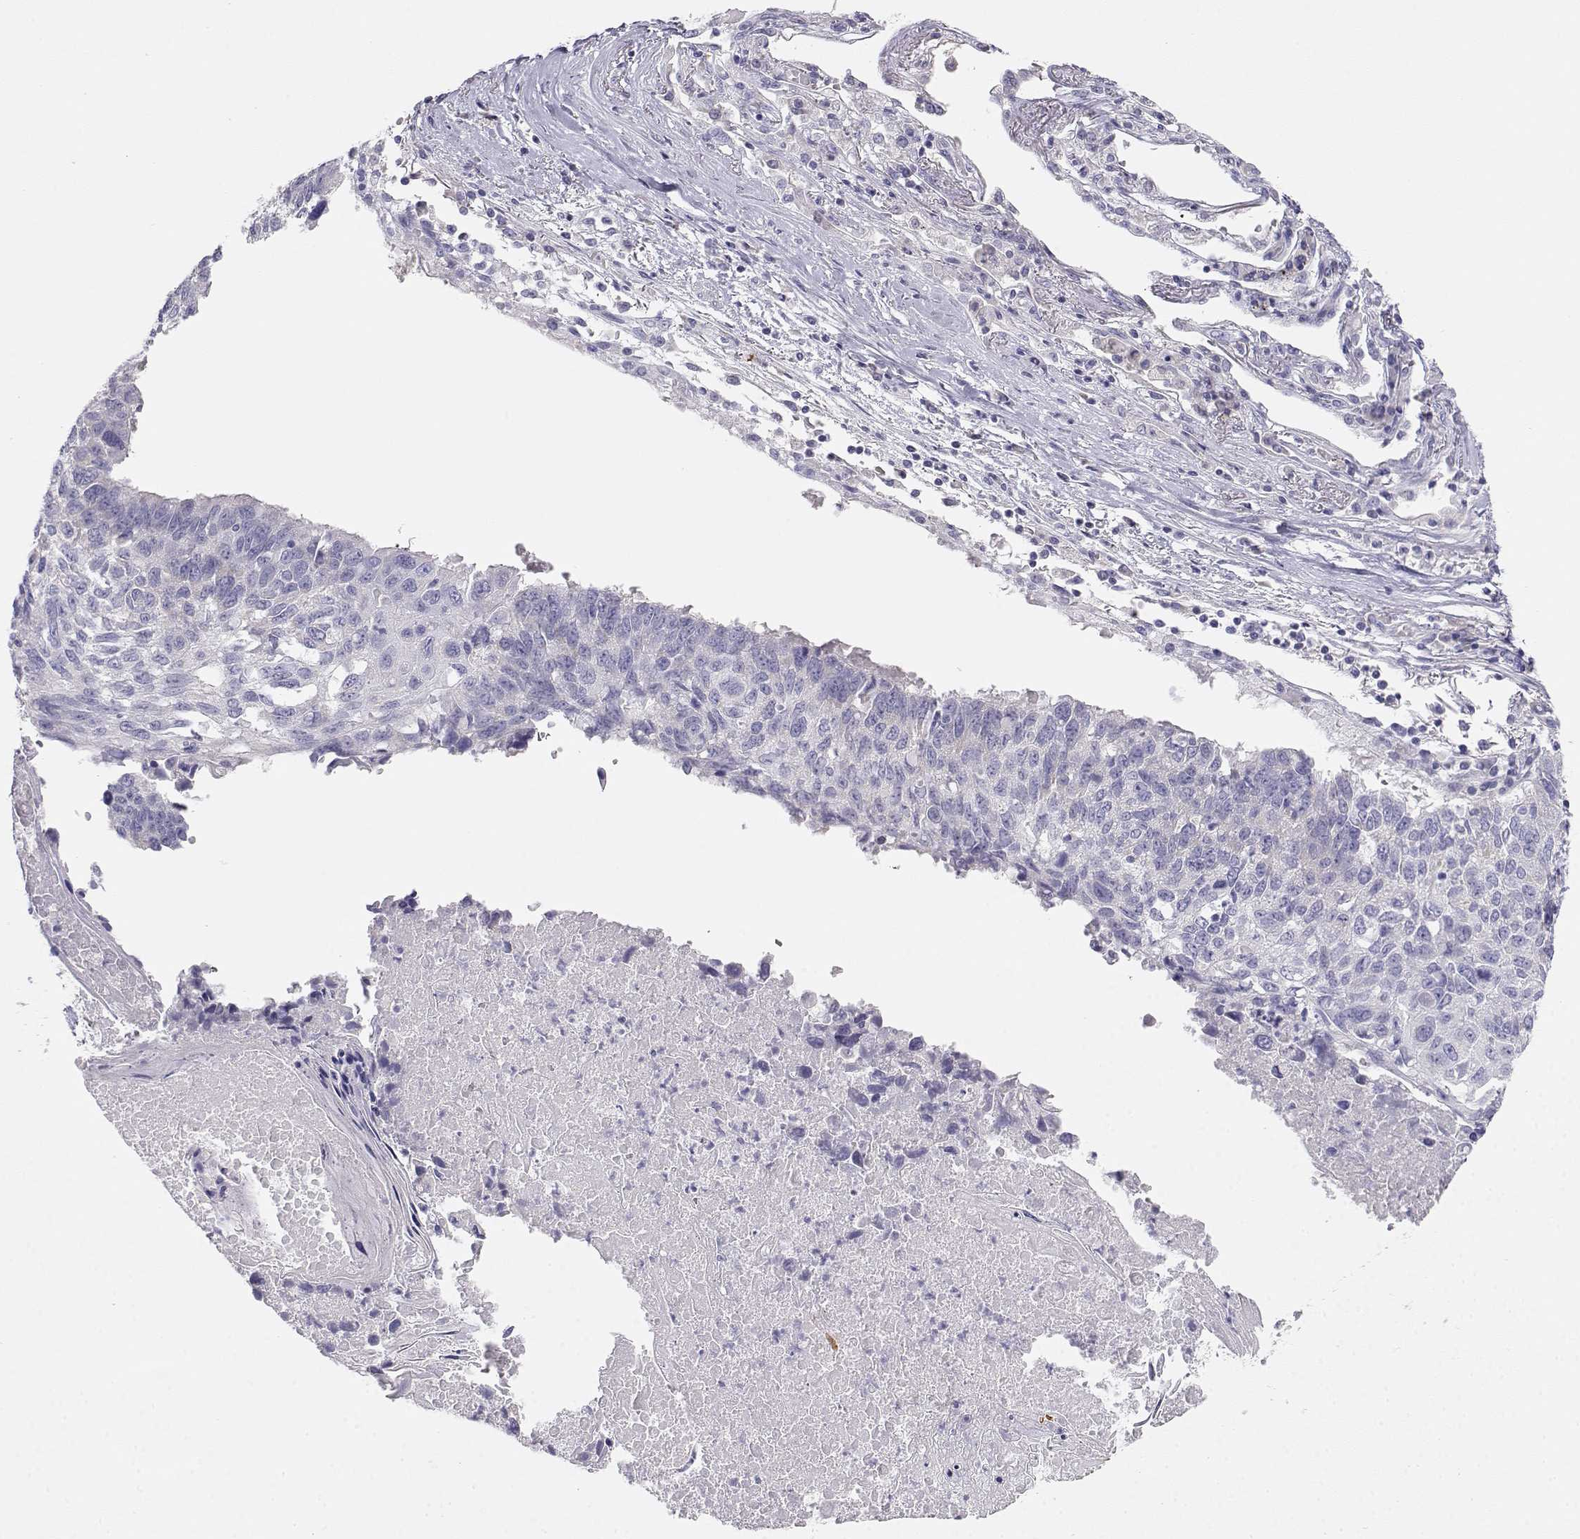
{"staining": {"intensity": "negative", "quantity": "none", "location": "none"}, "tissue": "lung cancer", "cell_type": "Tumor cells", "image_type": "cancer", "snomed": [{"axis": "morphology", "description": "Squamous cell carcinoma, NOS"}, {"axis": "topography", "description": "Lung"}], "caption": "Protein analysis of lung squamous cell carcinoma exhibits no significant positivity in tumor cells.", "gene": "GPR174", "patient": {"sex": "male", "age": 73}}